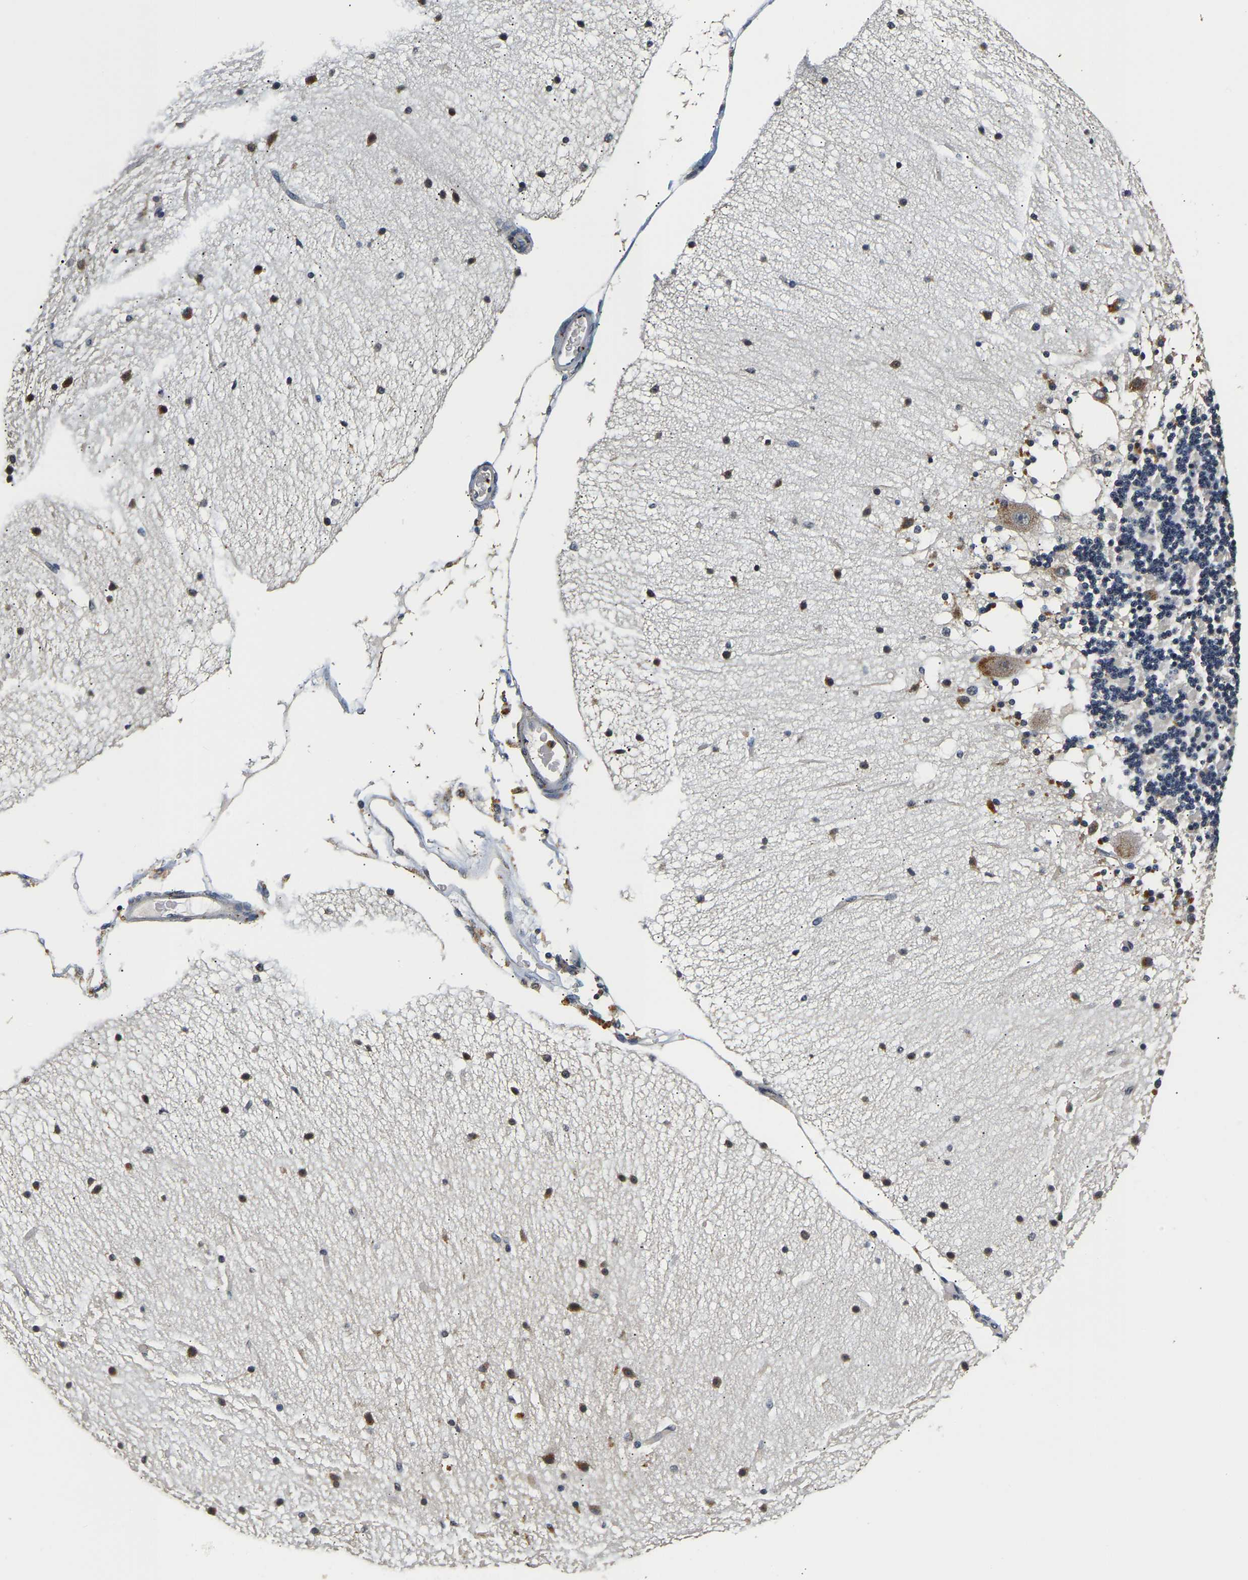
{"staining": {"intensity": "weak", "quantity": "25%-75%", "location": "nuclear"}, "tissue": "cerebellum", "cell_type": "Cells in granular layer", "image_type": "normal", "snomed": [{"axis": "morphology", "description": "Normal tissue, NOS"}, {"axis": "topography", "description": "Cerebellum"}], "caption": "Benign cerebellum exhibits weak nuclear positivity in approximately 25%-75% of cells in granular layer.", "gene": "SMU1", "patient": {"sex": "female", "age": 54}}